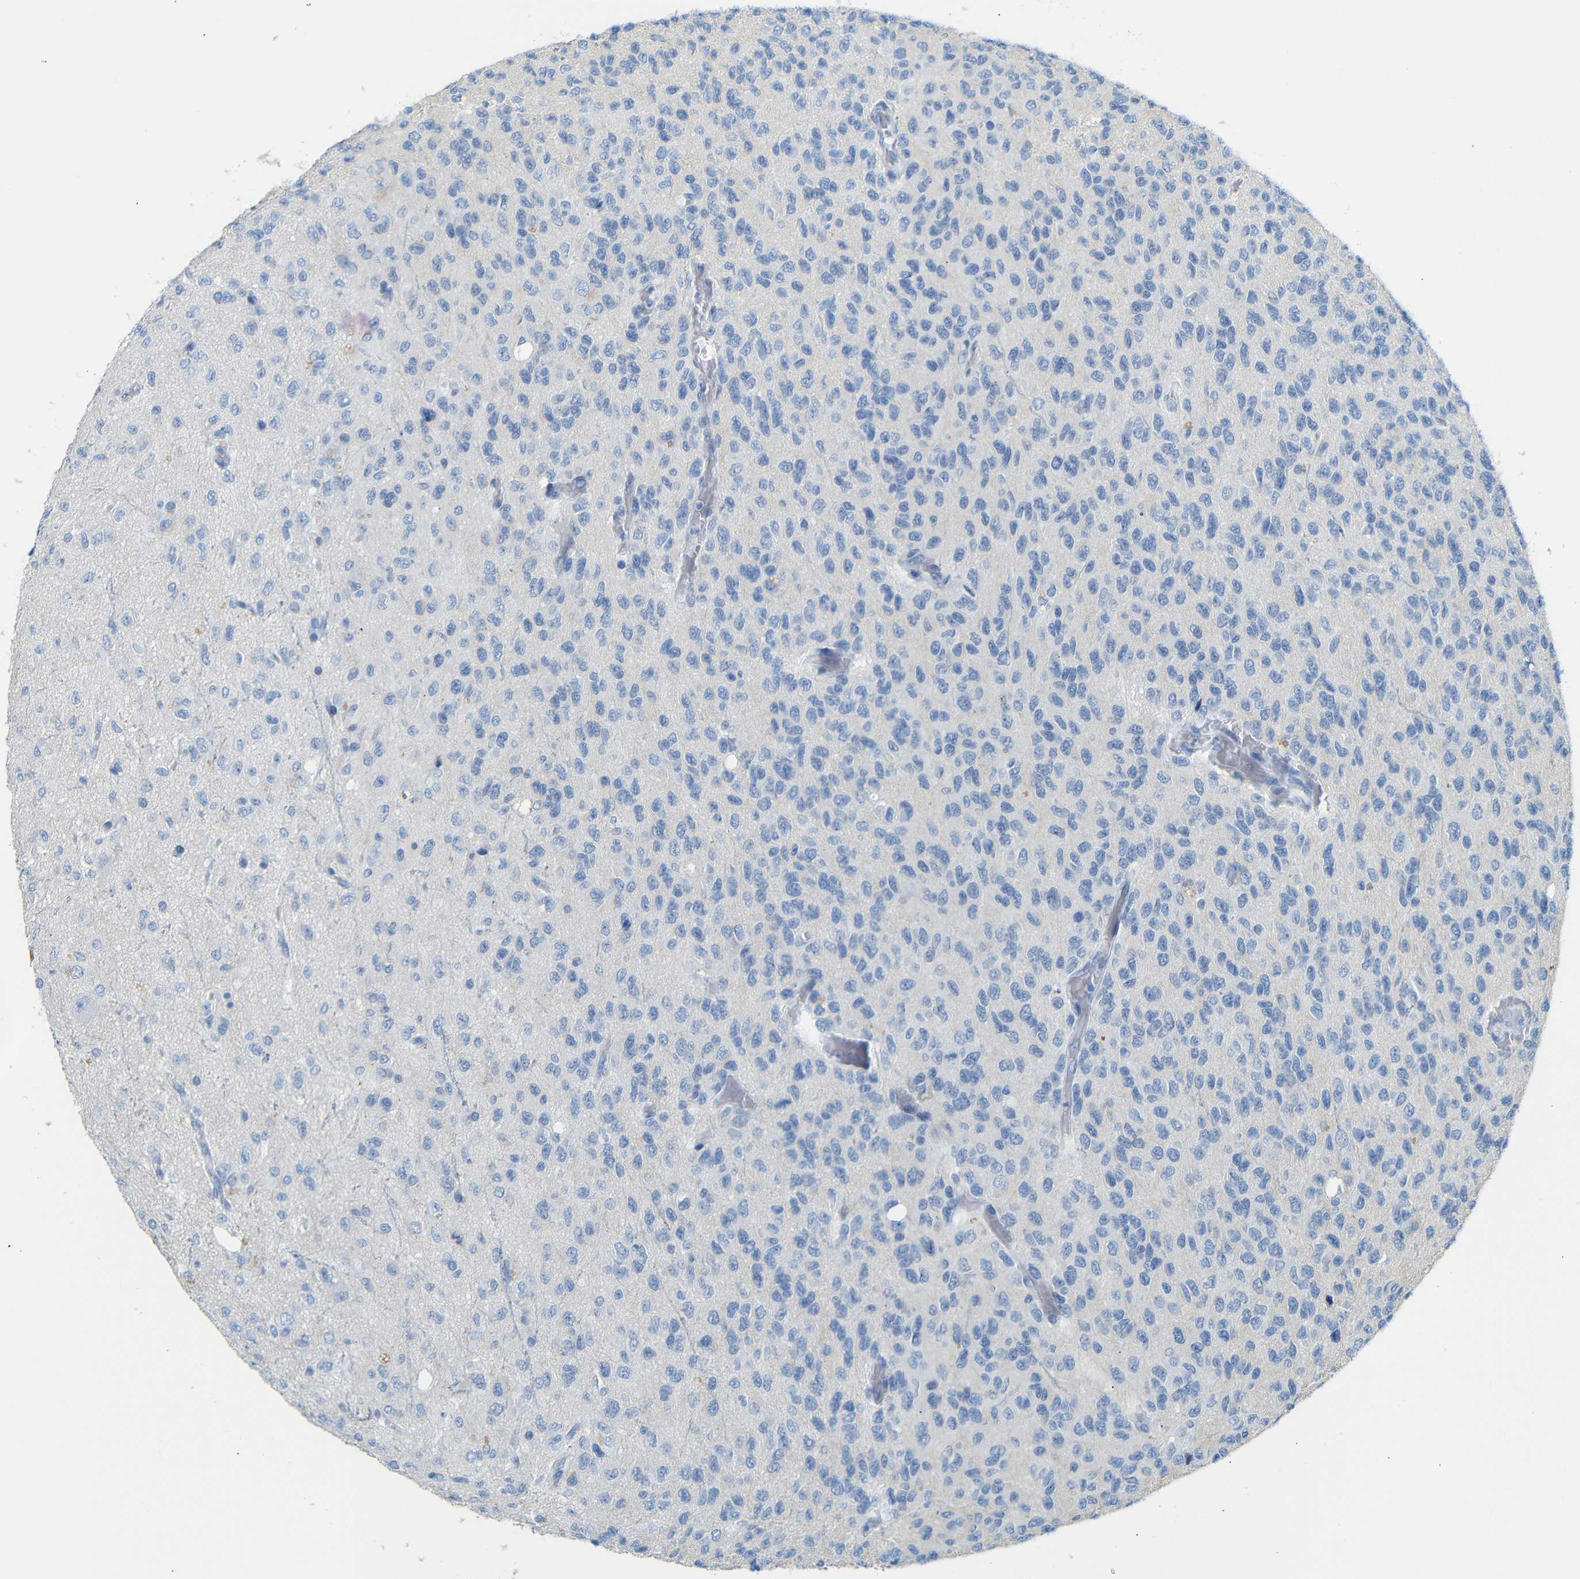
{"staining": {"intensity": "negative", "quantity": "none", "location": "none"}, "tissue": "glioma", "cell_type": "Tumor cells", "image_type": "cancer", "snomed": [{"axis": "morphology", "description": "Glioma, malignant, High grade"}, {"axis": "topography", "description": "pancreas cauda"}], "caption": "The IHC photomicrograph has no significant staining in tumor cells of glioma tissue.", "gene": "FCRL1", "patient": {"sex": "male", "age": 60}}